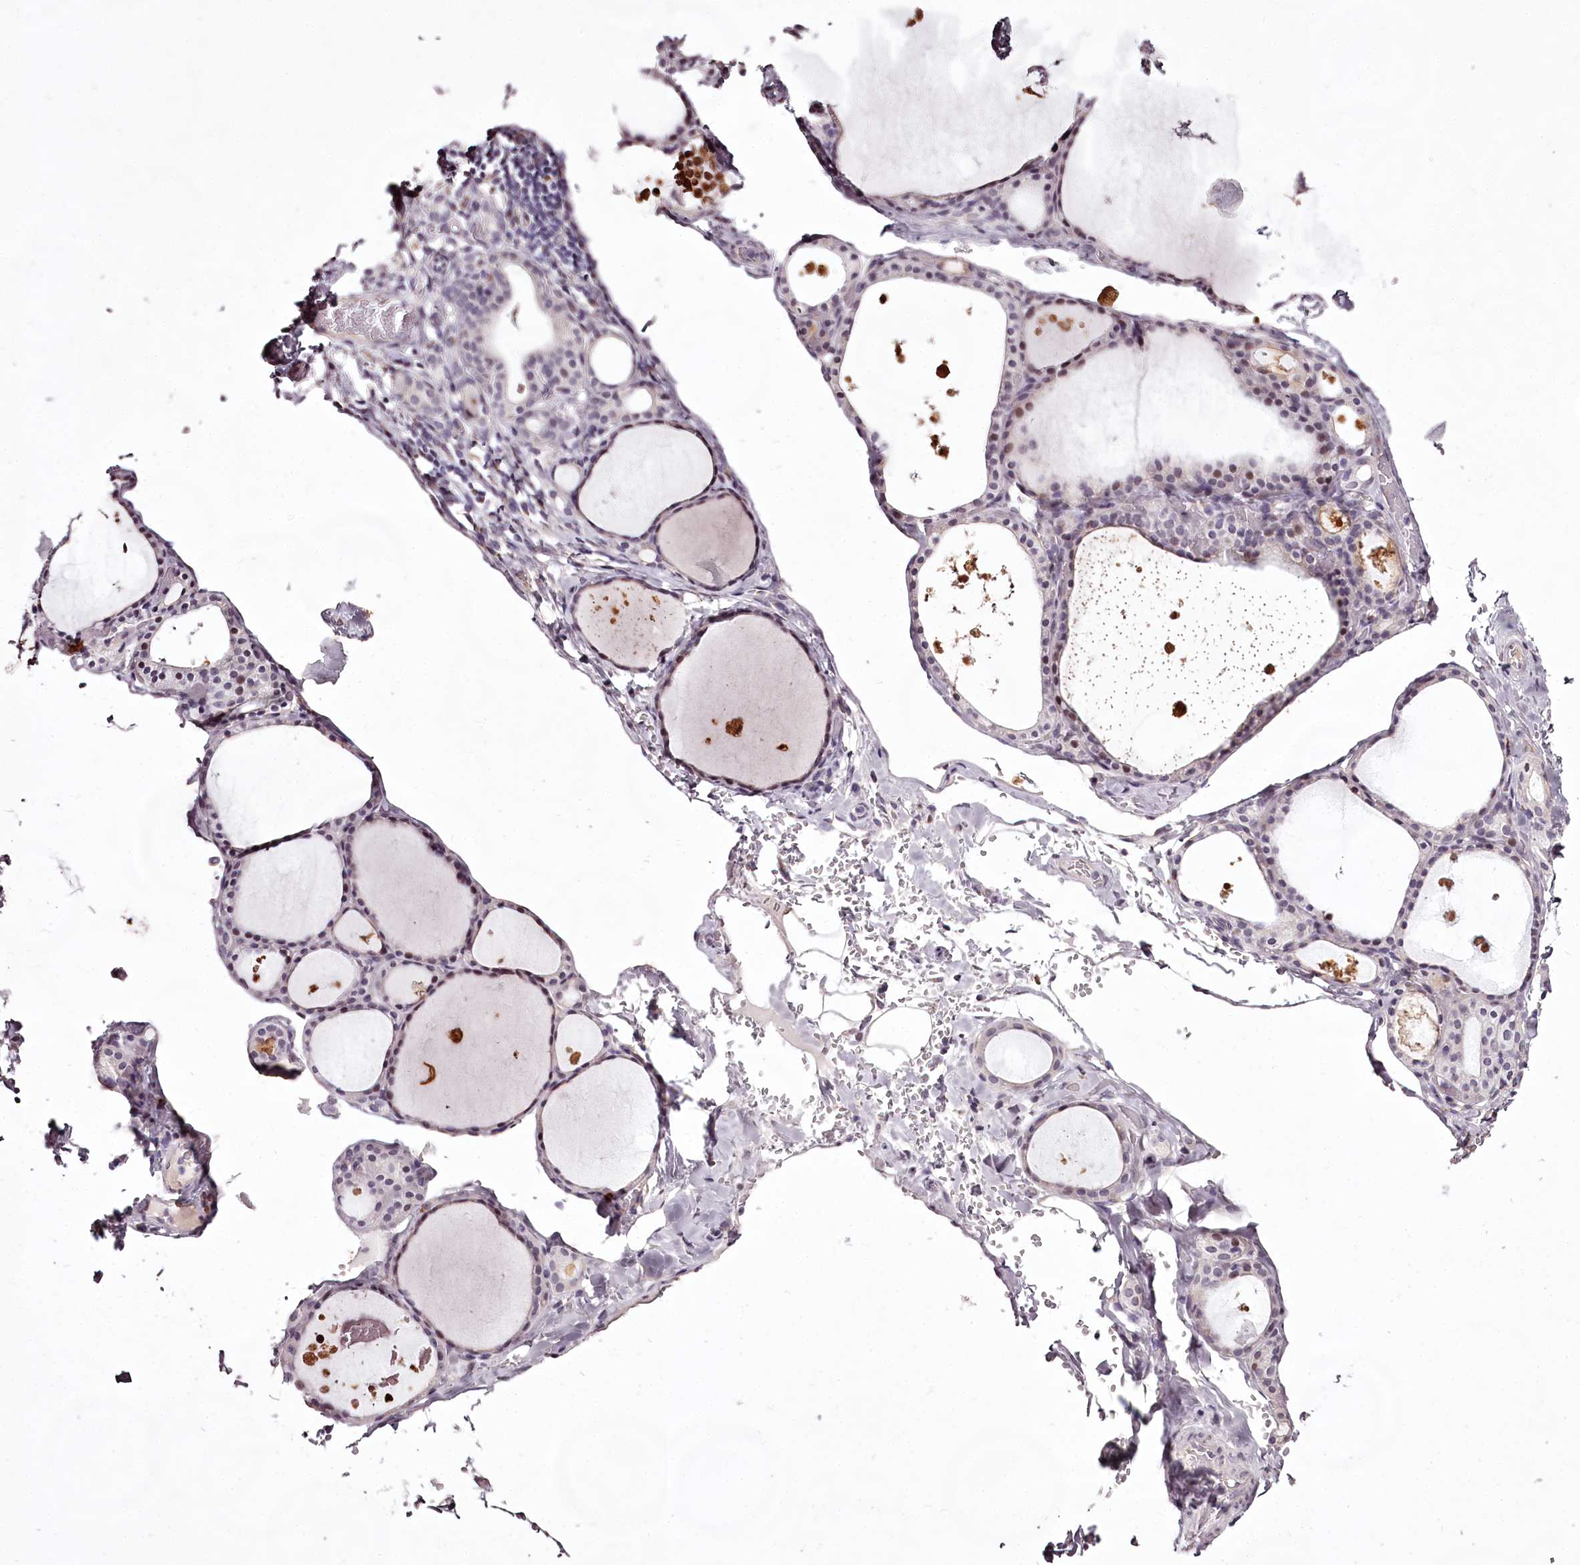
{"staining": {"intensity": "weak", "quantity": "<25%", "location": "nuclear"}, "tissue": "thyroid gland", "cell_type": "Glandular cells", "image_type": "normal", "snomed": [{"axis": "morphology", "description": "Normal tissue, NOS"}, {"axis": "topography", "description": "Thyroid gland"}], "caption": "Protein analysis of benign thyroid gland demonstrates no significant positivity in glandular cells.", "gene": "C1orf56", "patient": {"sex": "male", "age": 56}}